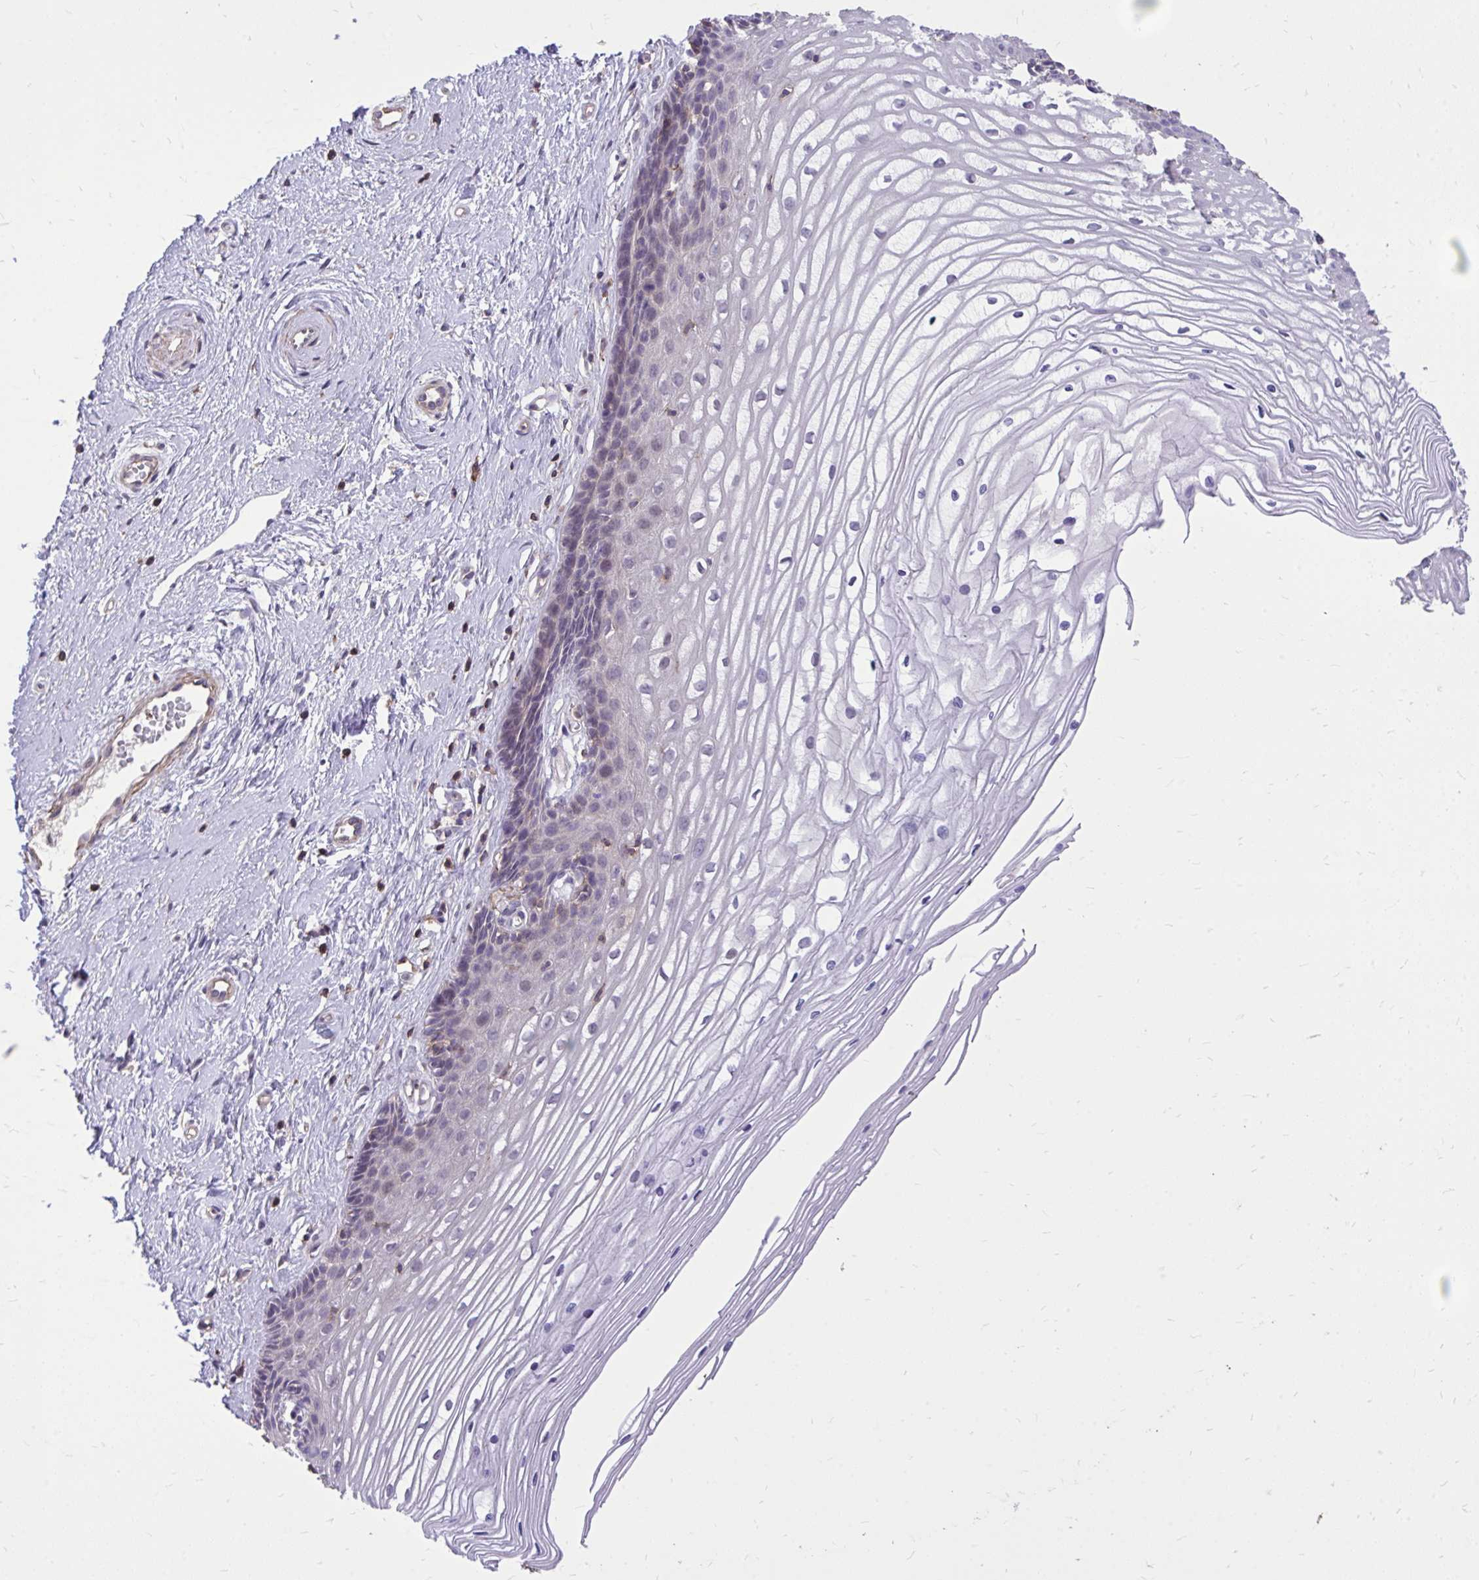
{"staining": {"intensity": "weak", "quantity": "25%-75%", "location": "cytoplasmic/membranous"}, "tissue": "cervix", "cell_type": "Glandular cells", "image_type": "normal", "snomed": [{"axis": "morphology", "description": "Normal tissue, NOS"}, {"axis": "topography", "description": "Cervix"}], "caption": "Immunohistochemical staining of unremarkable human cervix shows low levels of weak cytoplasmic/membranous expression in about 25%-75% of glandular cells. (IHC, brightfield microscopy, high magnification).", "gene": "IGFL2", "patient": {"sex": "female", "age": 40}}